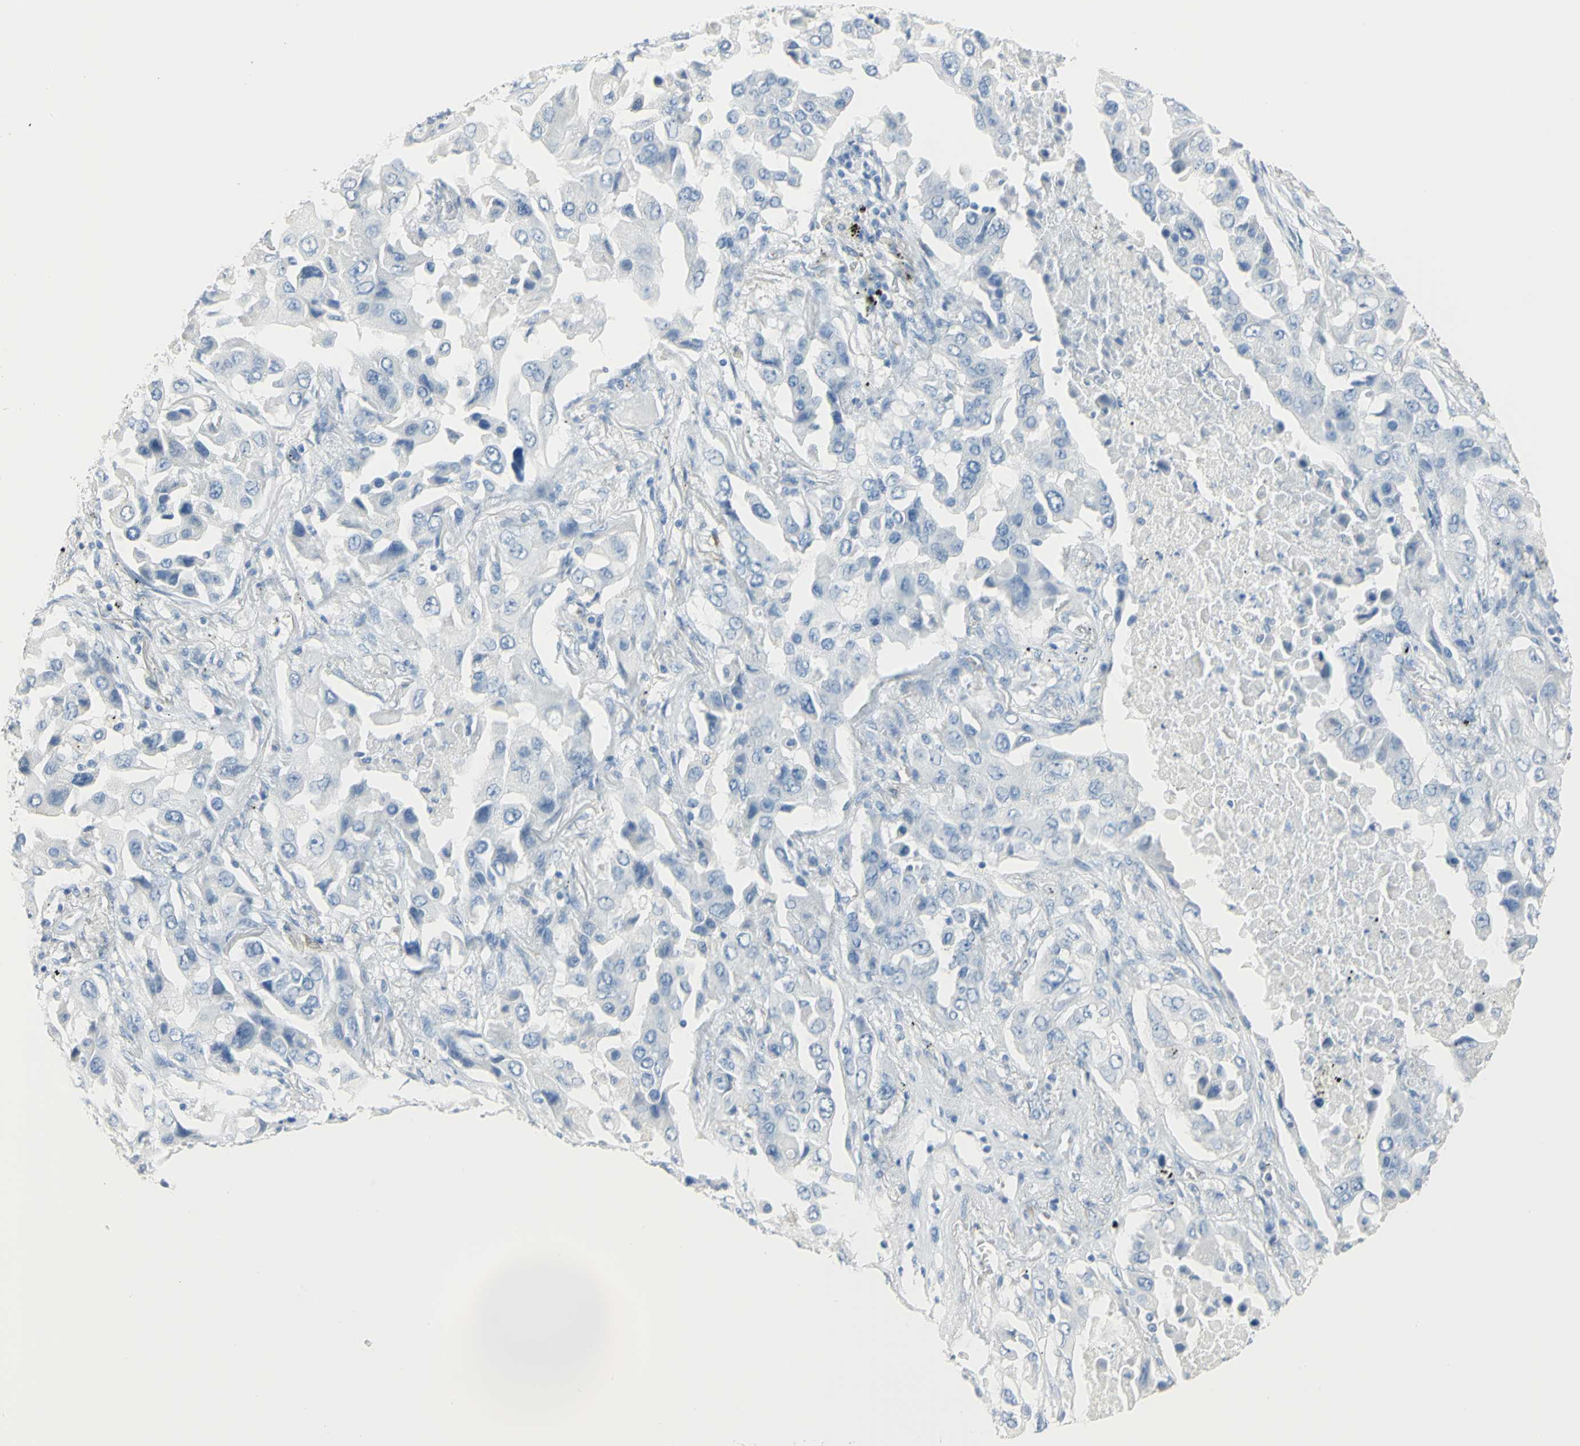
{"staining": {"intensity": "negative", "quantity": "none", "location": "none"}, "tissue": "lung cancer", "cell_type": "Tumor cells", "image_type": "cancer", "snomed": [{"axis": "morphology", "description": "Adenocarcinoma, NOS"}, {"axis": "topography", "description": "Lung"}], "caption": "Immunohistochemistry (IHC) micrograph of neoplastic tissue: lung cancer (adenocarcinoma) stained with DAB reveals no significant protein staining in tumor cells.", "gene": "CA3", "patient": {"sex": "female", "age": 65}}